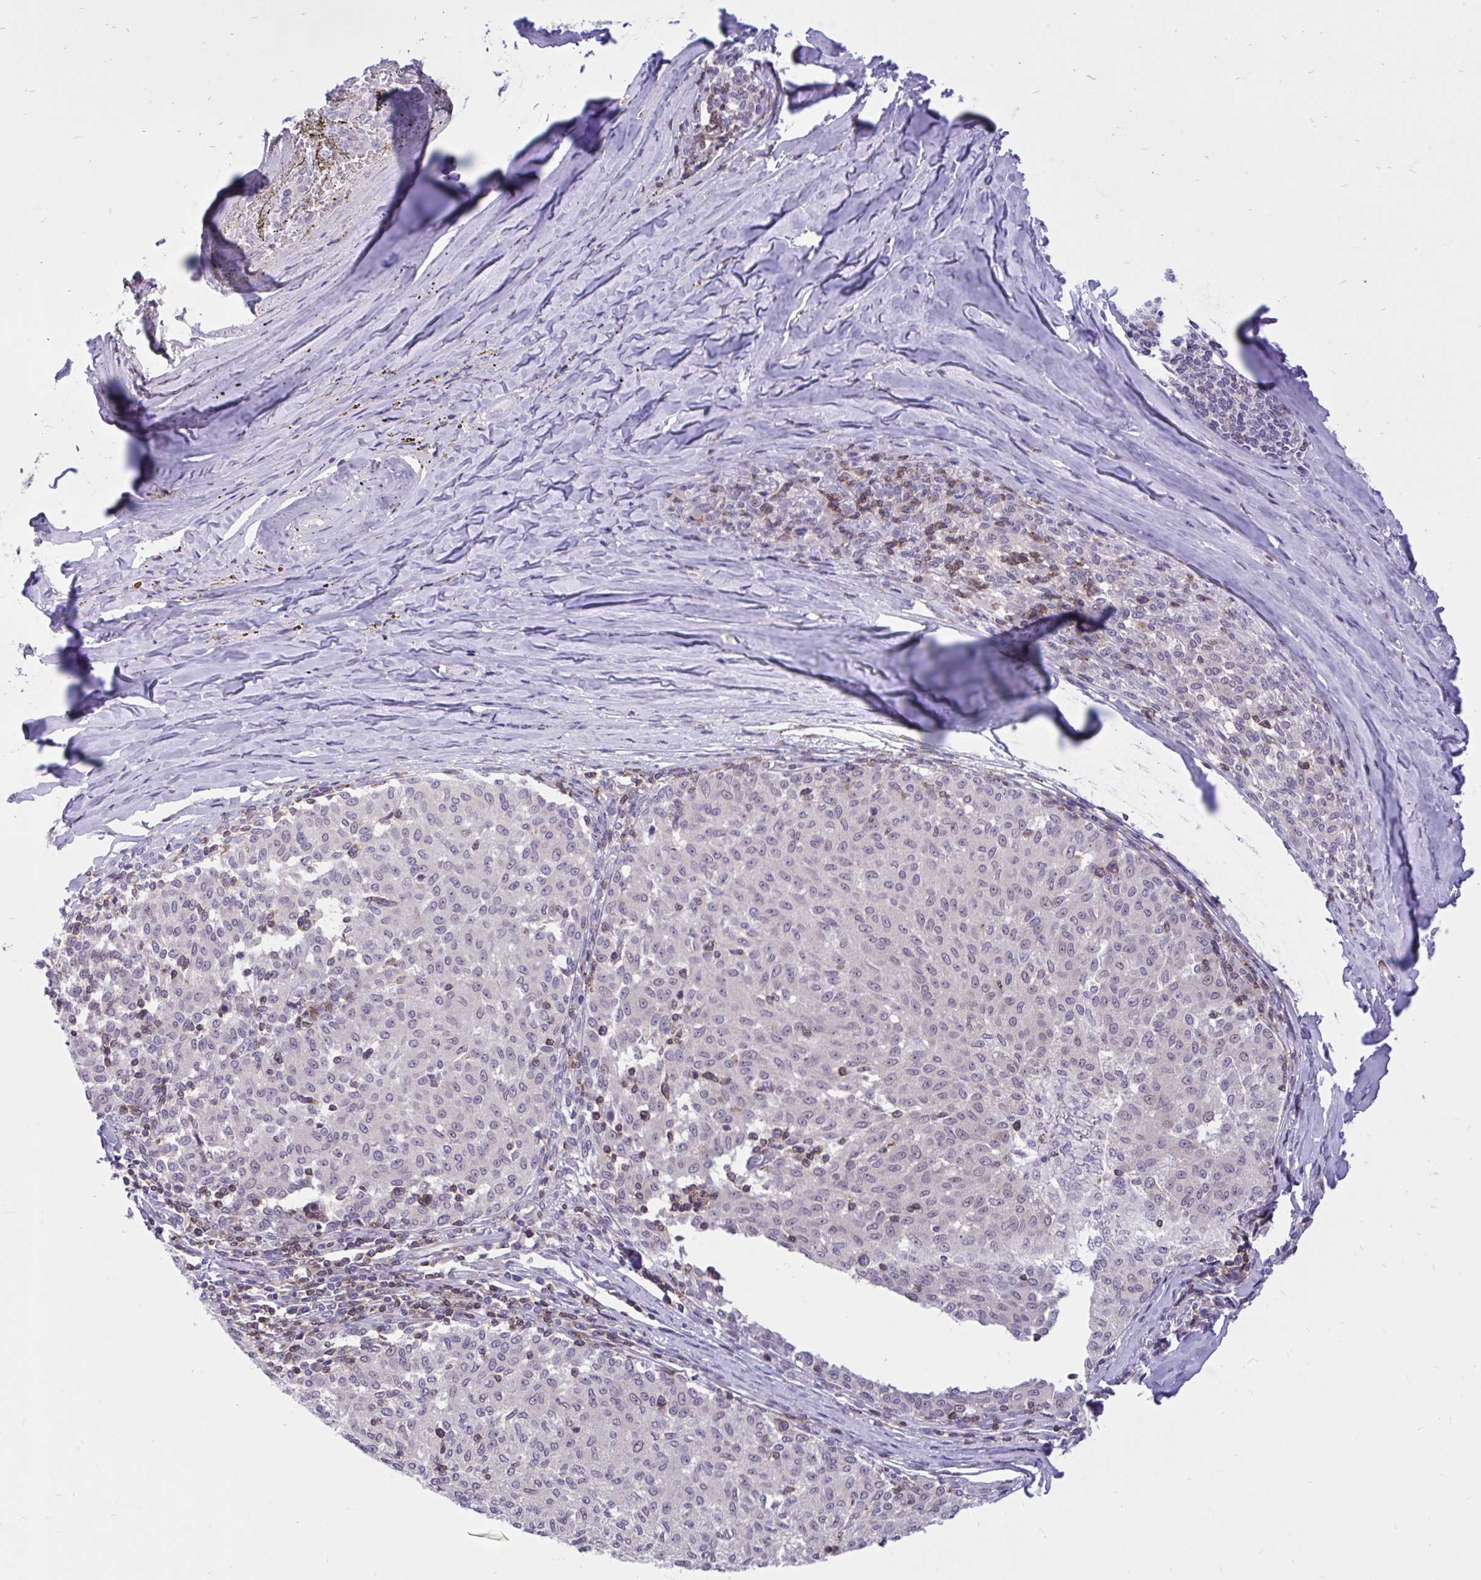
{"staining": {"intensity": "negative", "quantity": "none", "location": "none"}, "tissue": "melanoma", "cell_type": "Tumor cells", "image_type": "cancer", "snomed": [{"axis": "morphology", "description": "Malignant melanoma, NOS"}, {"axis": "topography", "description": "Skin"}], "caption": "This is an IHC histopathology image of melanoma. There is no positivity in tumor cells.", "gene": "CXCL8", "patient": {"sex": "female", "age": 72}}